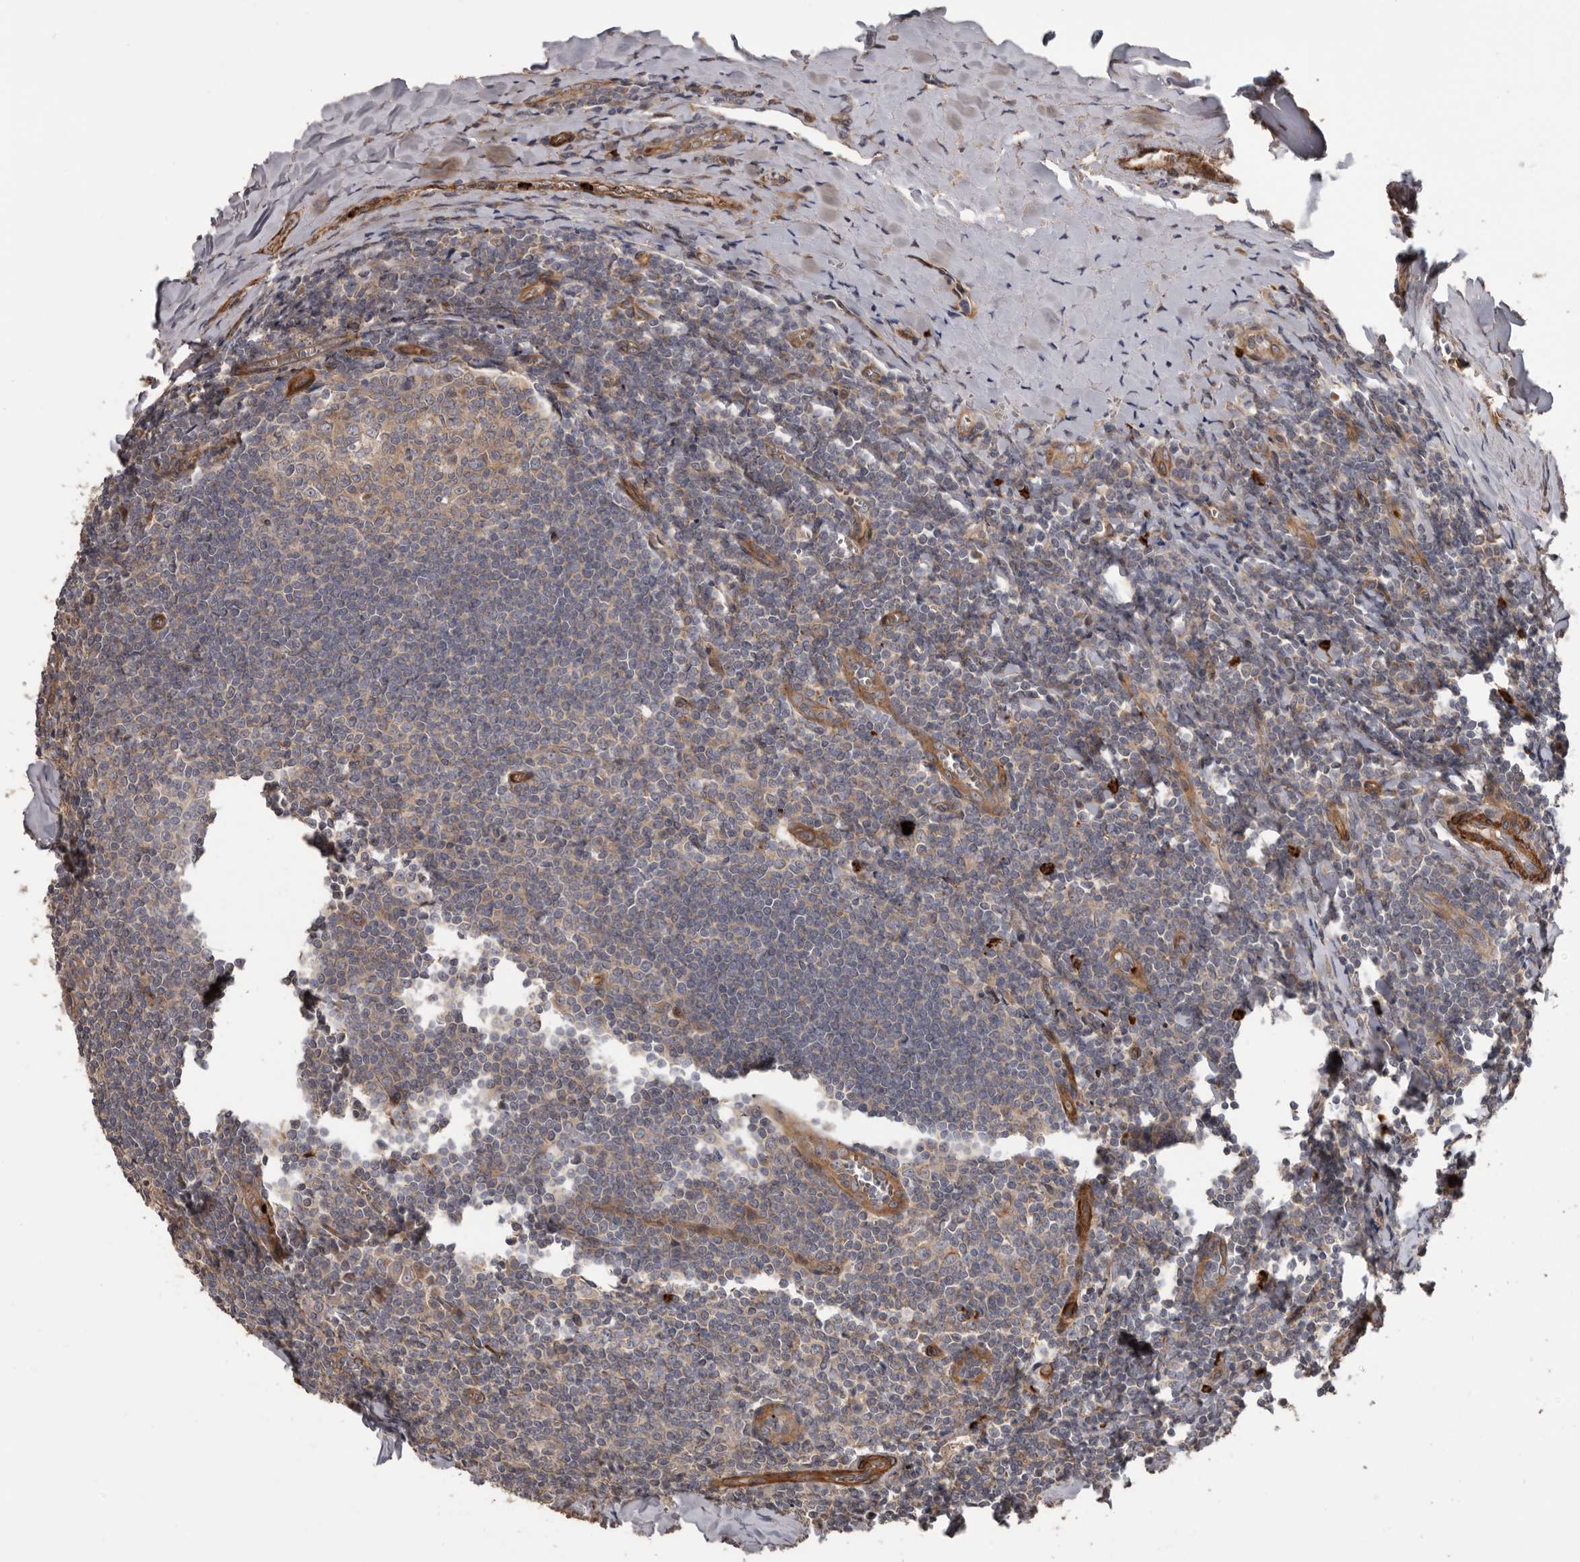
{"staining": {"intensity": "negative", "quantity": "none", "location": "none"}, "tissue": "tonsil", "cell_type": "Germinal center cells", "image_type": "normal", "snomed": [{"axis": "morphology", "description": "Normal tissue, NOS"}, {"axis": "topography", "description": "Tonsil"}], "caption": "High magnification brightfield microscopy of normal tonsil stained with DAB (brown) and counterstained with hematoxylin (blue): germinal center cells show no significant staining. The staining was performed using DAB (3,3'-diaminobenzidine) to visualize the protein expression in brown, while the nuclei were stained in blue with hematoxylin (Magnification: 20x).", "gene": "ARHGEF5", "patient": {"sex": "male", "age": 27}}